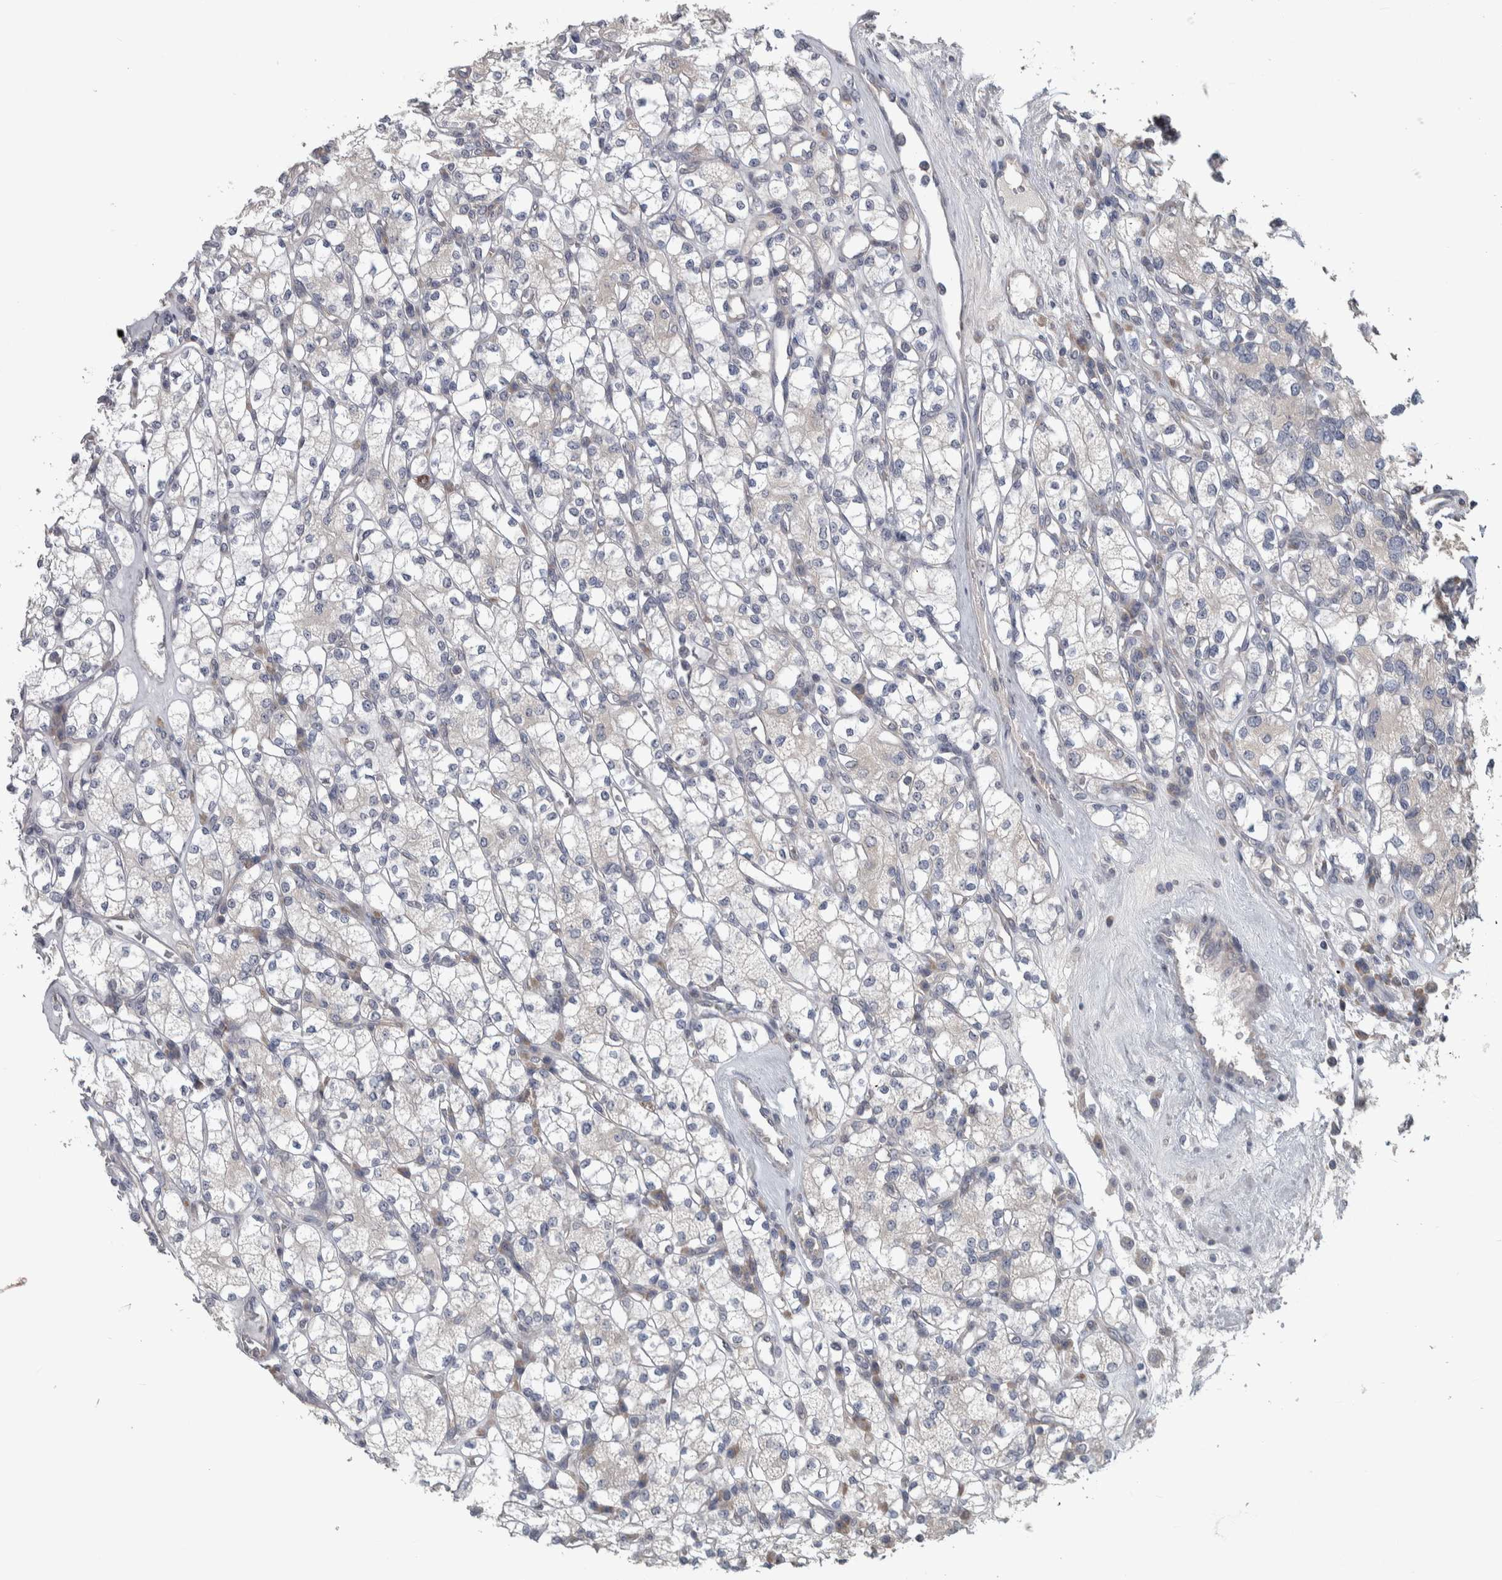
{"staining": {"intensity": "negative", "quantity": "none", "location": "none"}, "tissue": "renal cancer", "cell_type": "Tumor cells", "image_type": "cancer", "snomed": [{"axis": "morphology", "description": "Adenocarcinoma, NOS"}, {"axis": "topography", "description": "Kidney"}], "caption": "Tumor cells show no significant staining in renal cancer. (DAB (3,3'-diaminobenzidine) immunohistochemistry visualized using brightfield microscopy, high magnification).", "gene": "SRP68", "patient": {"sex": "male", "age": 77}}